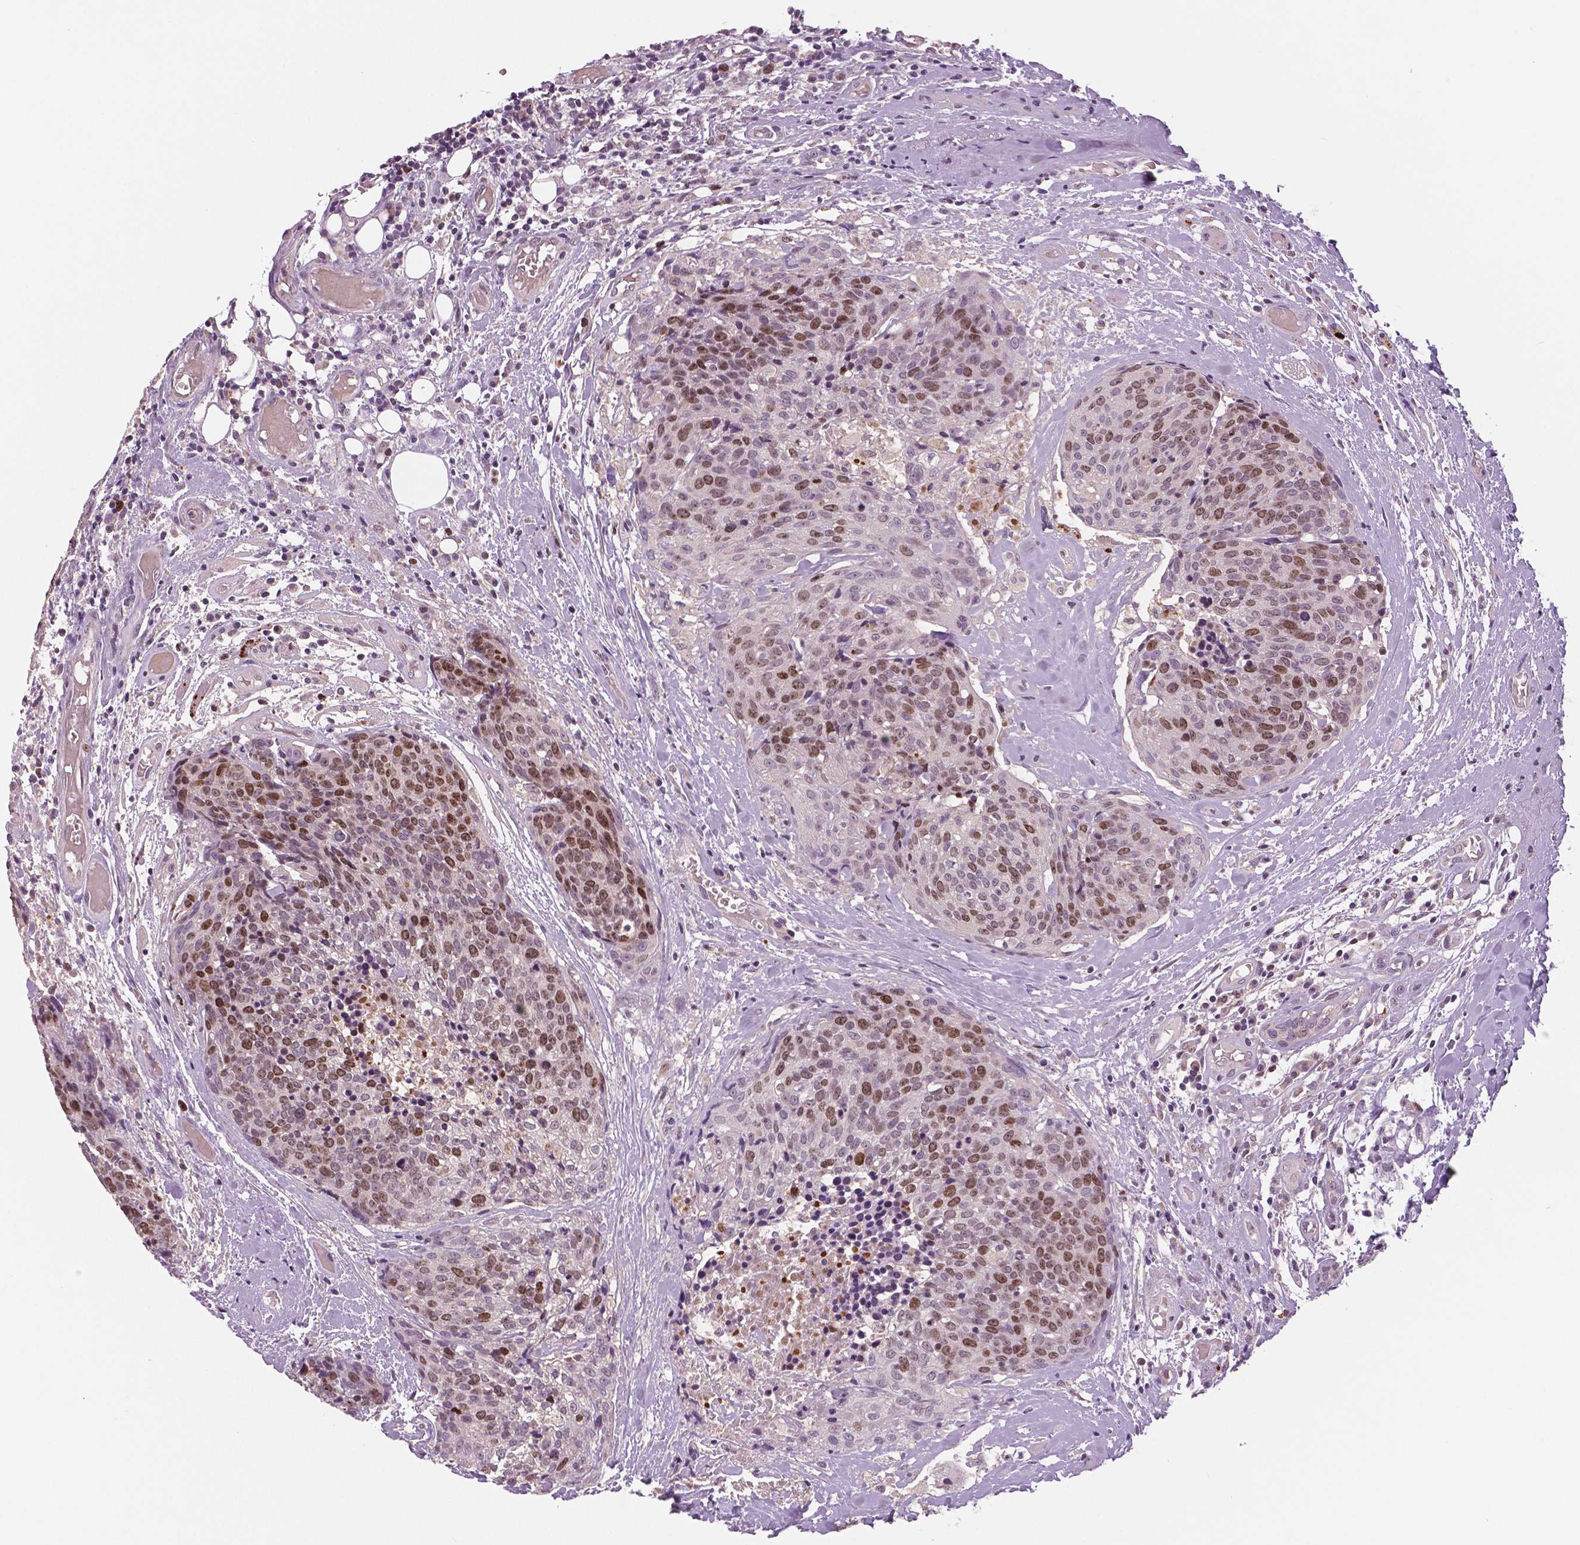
{"staining": {"intensity": "moderate", "quantity": "25%-75%", "location": "nuclear"}, "tissue": "head and neck cancer", "cell_type": "Tumor cells", "image_type": "cancer", "snomed": [{"axis": "morphology", "description": "Squamous cell carcinoma, NOS"}, {"axis": "topography", "description": "Oral tissue"}, {"axis": "topography", "description": "Head-Neck"}], "caption": "A brown stain highlights moderate nuclear positivity of a protein in human head and neck squamous cell carcinoma tumor cells. The staining is performed using DAB brown chromogen to label protein expression. The nuclei are counter-stained blue using hematoxylin.", "gene": "MKI67", "patient": {"sex": "male", "age": 64}}